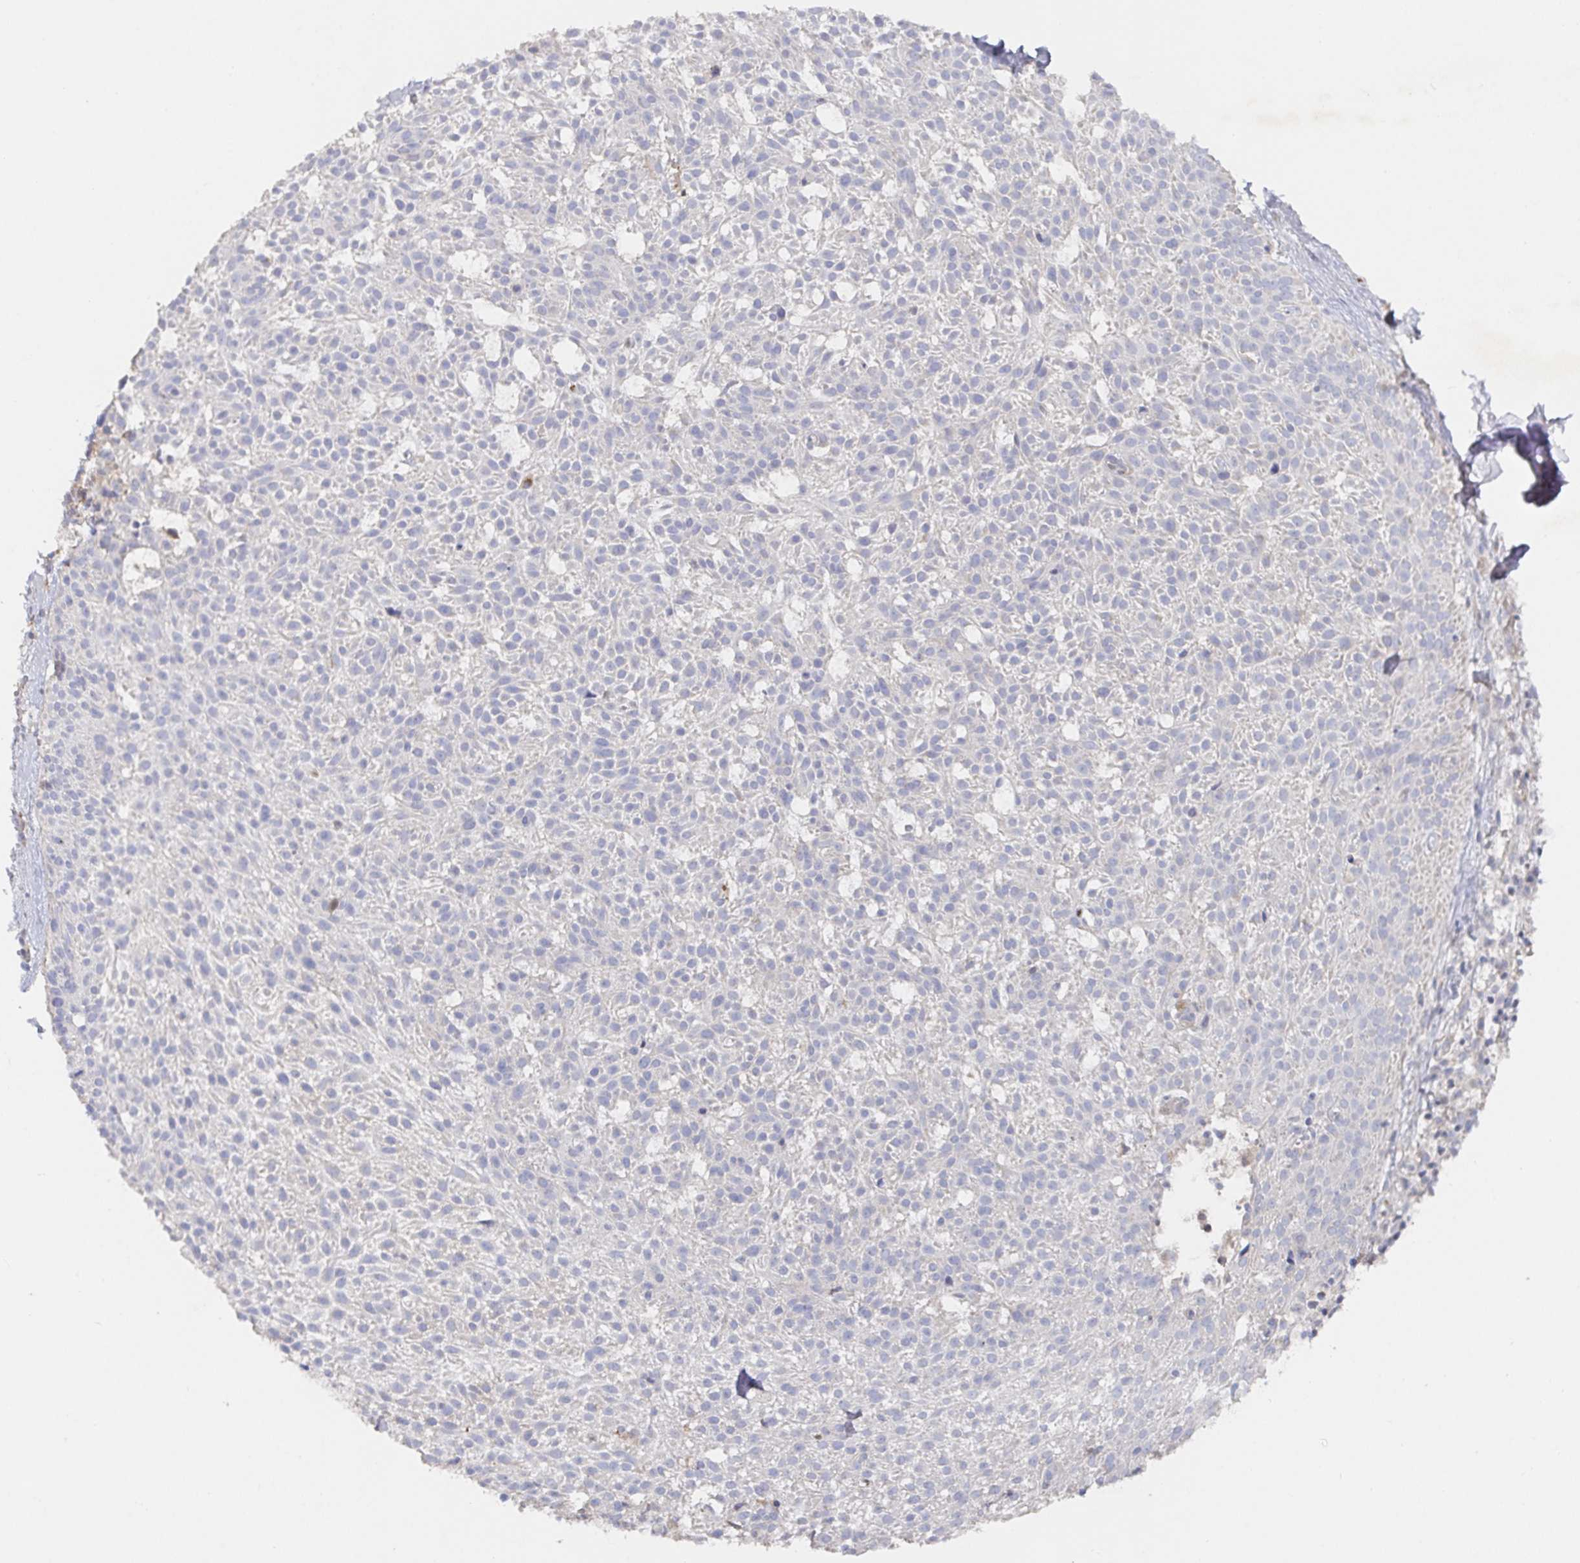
{"staining": {"intensity": "negative", "quantity": "none", "location": "none"}, "tissue": "skin cancer", "cell_type": "Tumor cells", "image_type": "cancer", "snomed": [{"axis": "morphology", "description": "Basal cell carcinoma"}, {"axis": "topography", "description": "Skin"}], "caption": "Human skin cancer stained for a protein using IHC shows no positivity in tumor cells.", "gene": "IRAK2", "patient": {"sex": "female", "age": 78}}